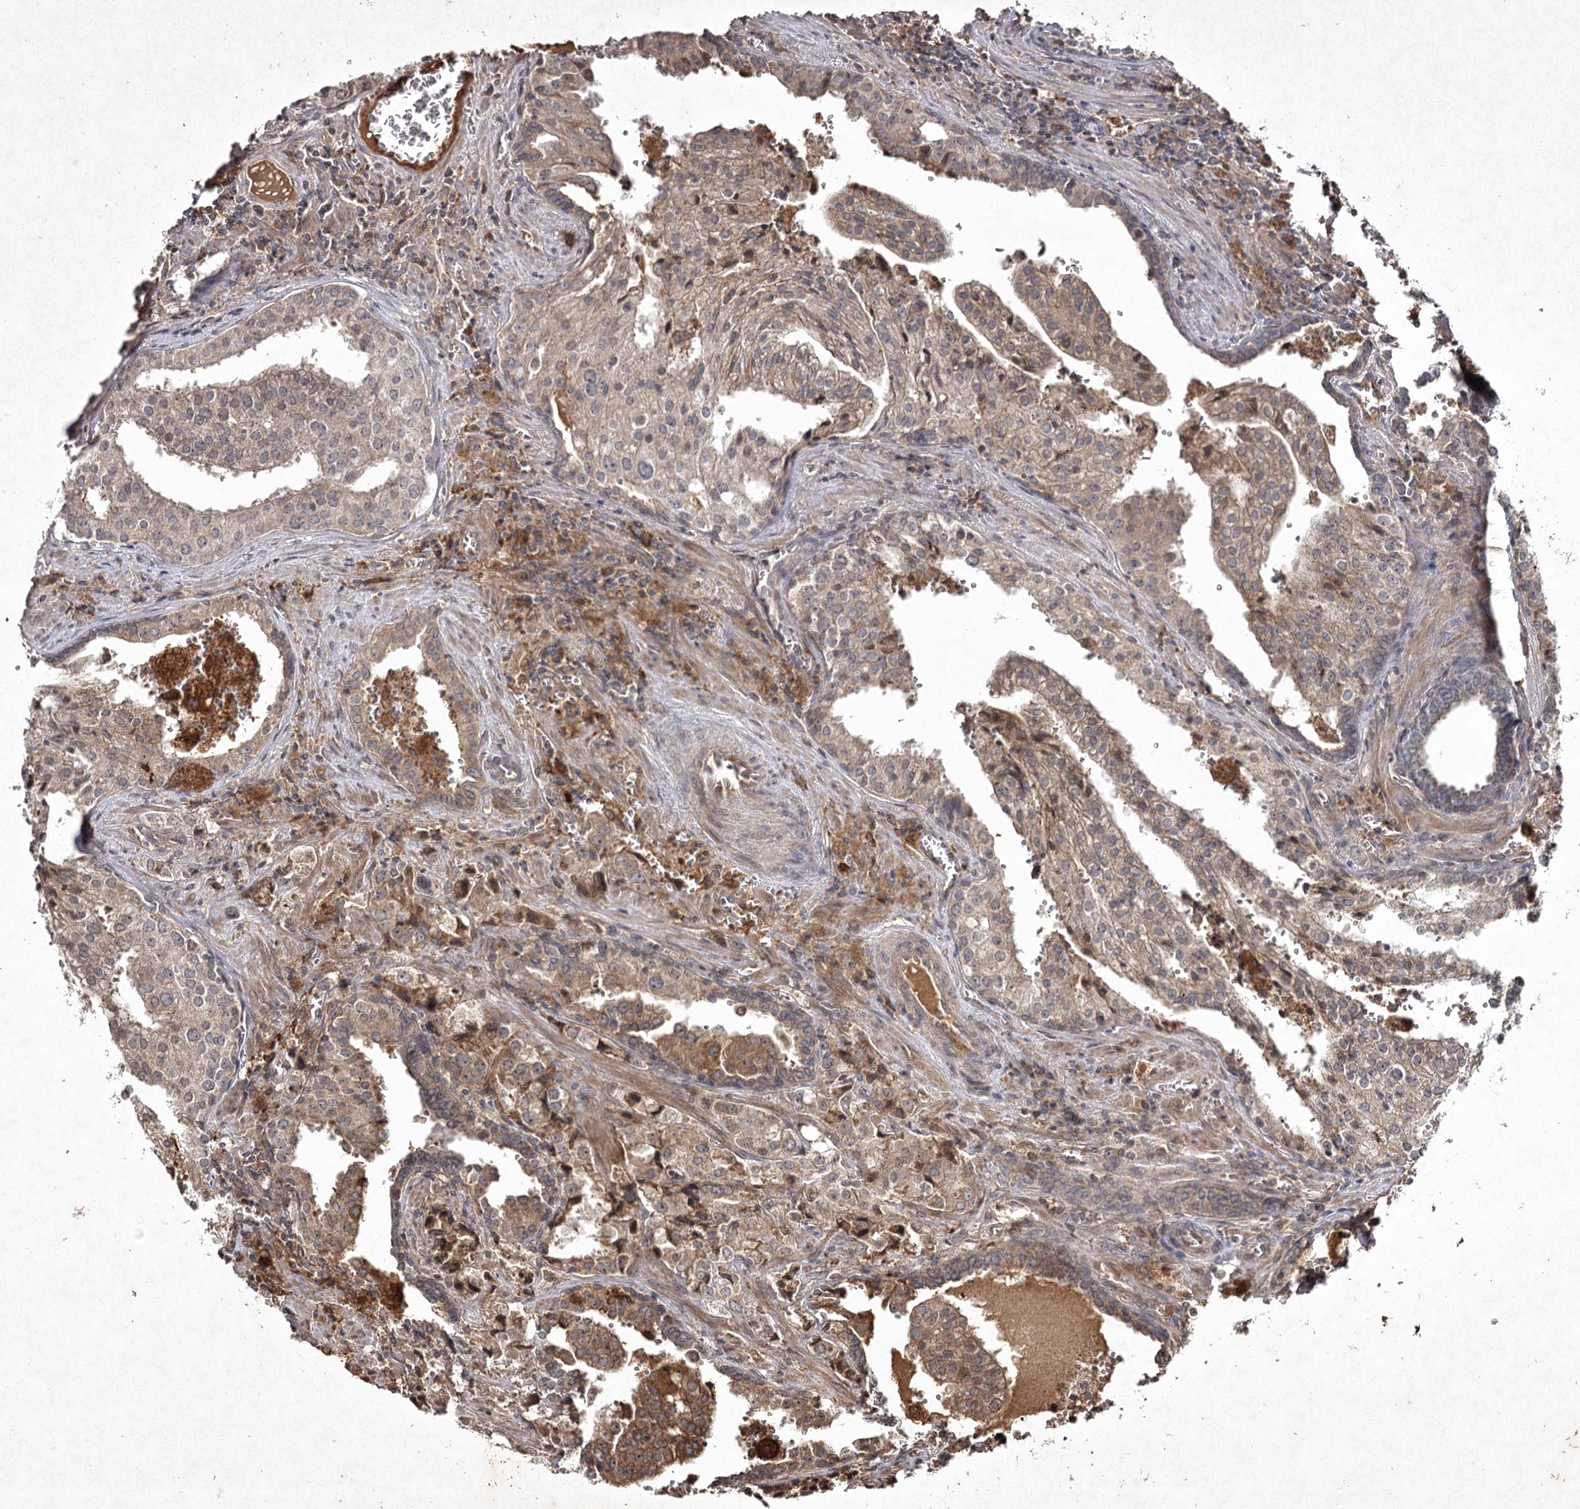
{"staining": {"intensity": "moderate", "quantity": "25%-75%", "location": "cytoplasmic/membranous"}, "tissue": "prostate cancer", "cell_type": "Tumor cells", "image_type": "cancer", "snomed": [{"axis": "morphology", "description": "Adenocarcinoma, High grade"}, {"axis": "topography", "description": "Prostate"}], "caption": "The image displays staining of adenocarcinoma (high-grade) (prostate), revealing moderate cytoplasmic/membranous protein expression (brown color) within tumor cells.", "gene": "CYP2B6", "patient": {"sex": "male", "age": 68}}